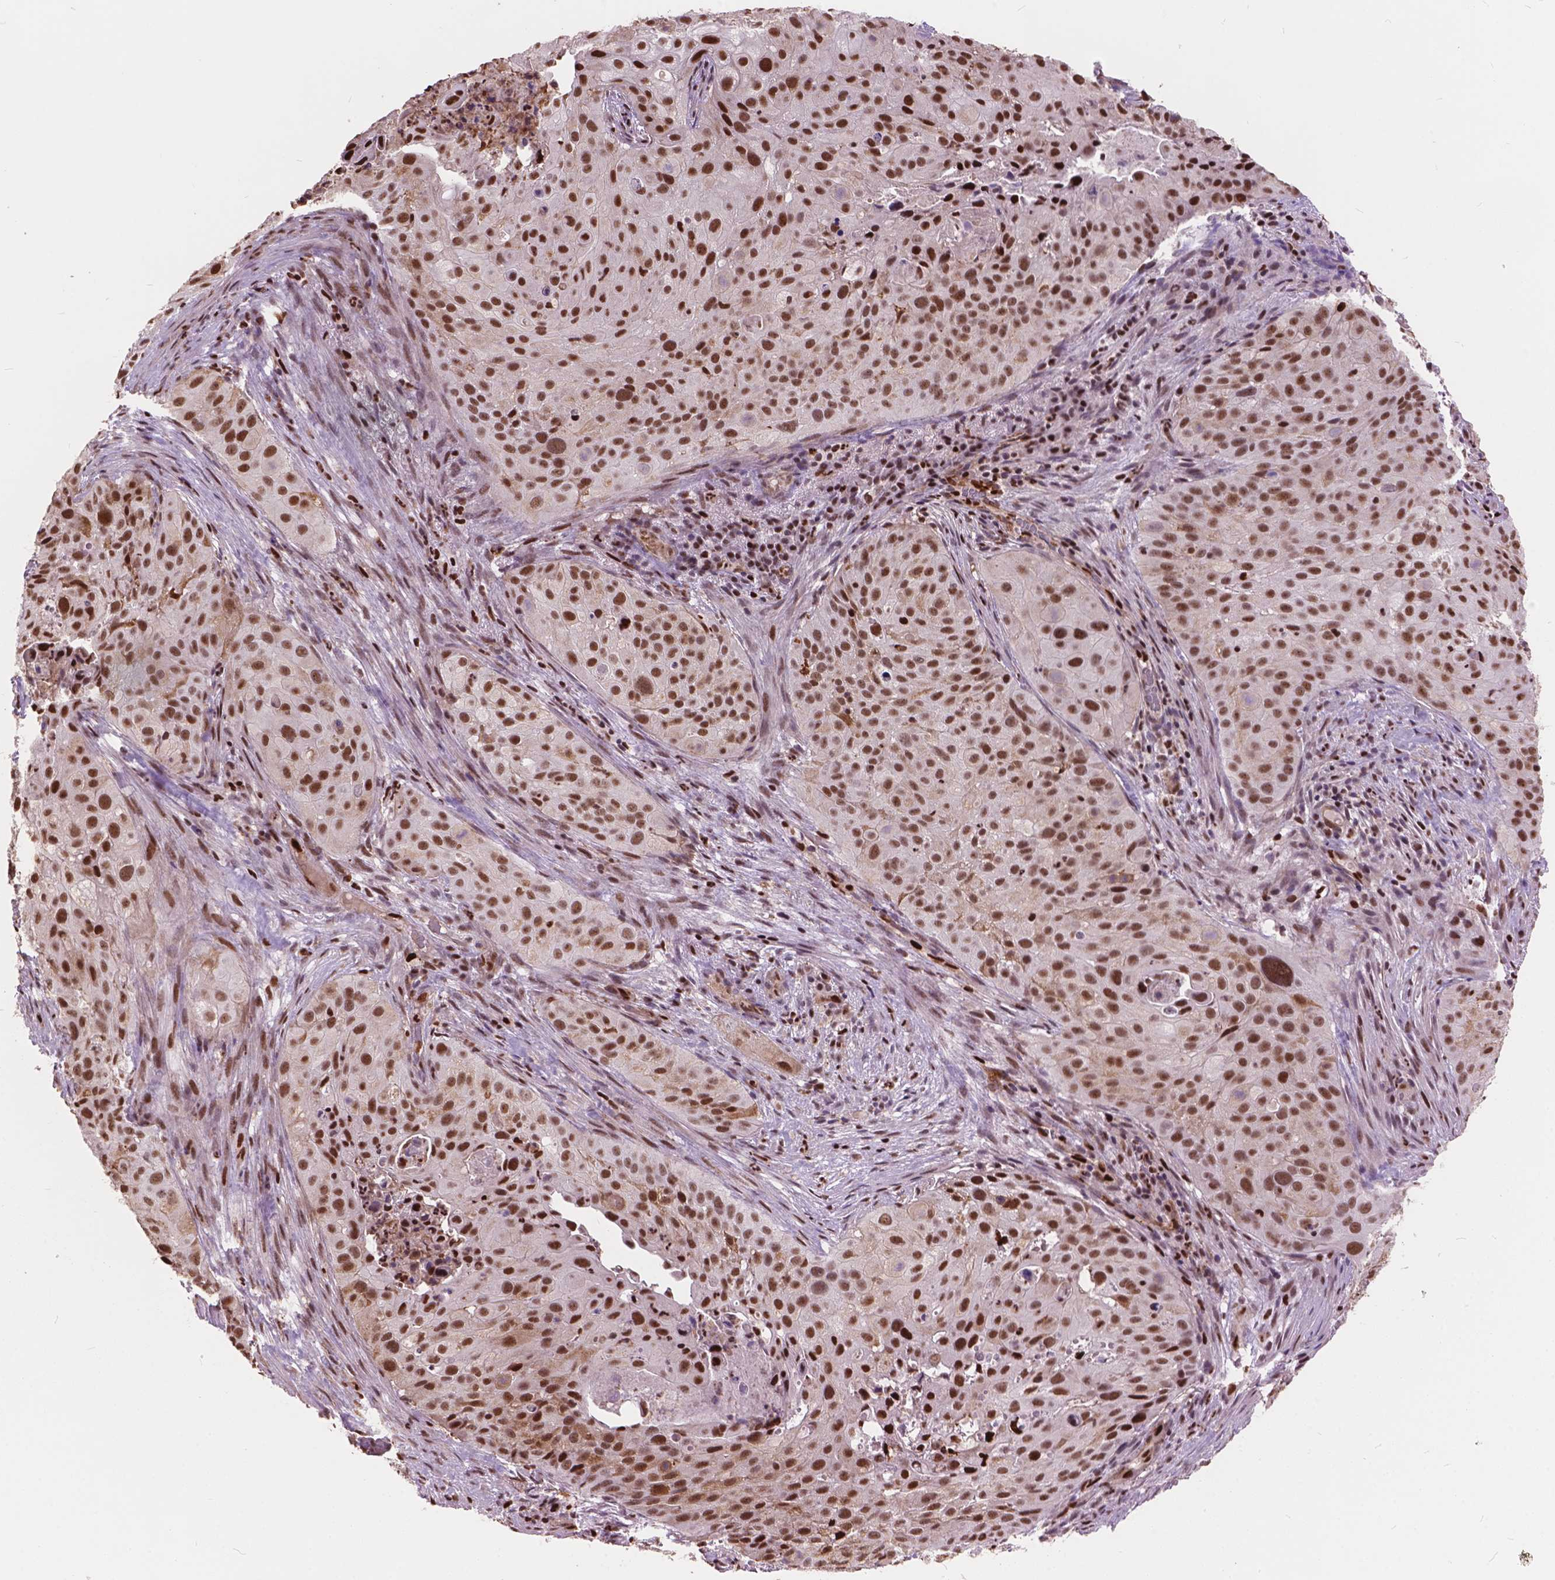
{"staining": {"intensity": "strong", "quantity": ">75%", "location": "nuclear"}, "tissue": "cervical cancer", "cell_type": "Tumor cells", "image_type": "cancer", "snomed": [{"axis": "morphology", "description": "Squamous cell carcinoma, NOS"}, {"axis": "topography", "description": "Cervix"}], "caption": "This is a histology image of immunohistochemistry staining of cervical cancer, which shows strong staining in the nuclear of tumor cells.", "gene": "ANP32B", "patient": {"sex": "female", "age": 38}}